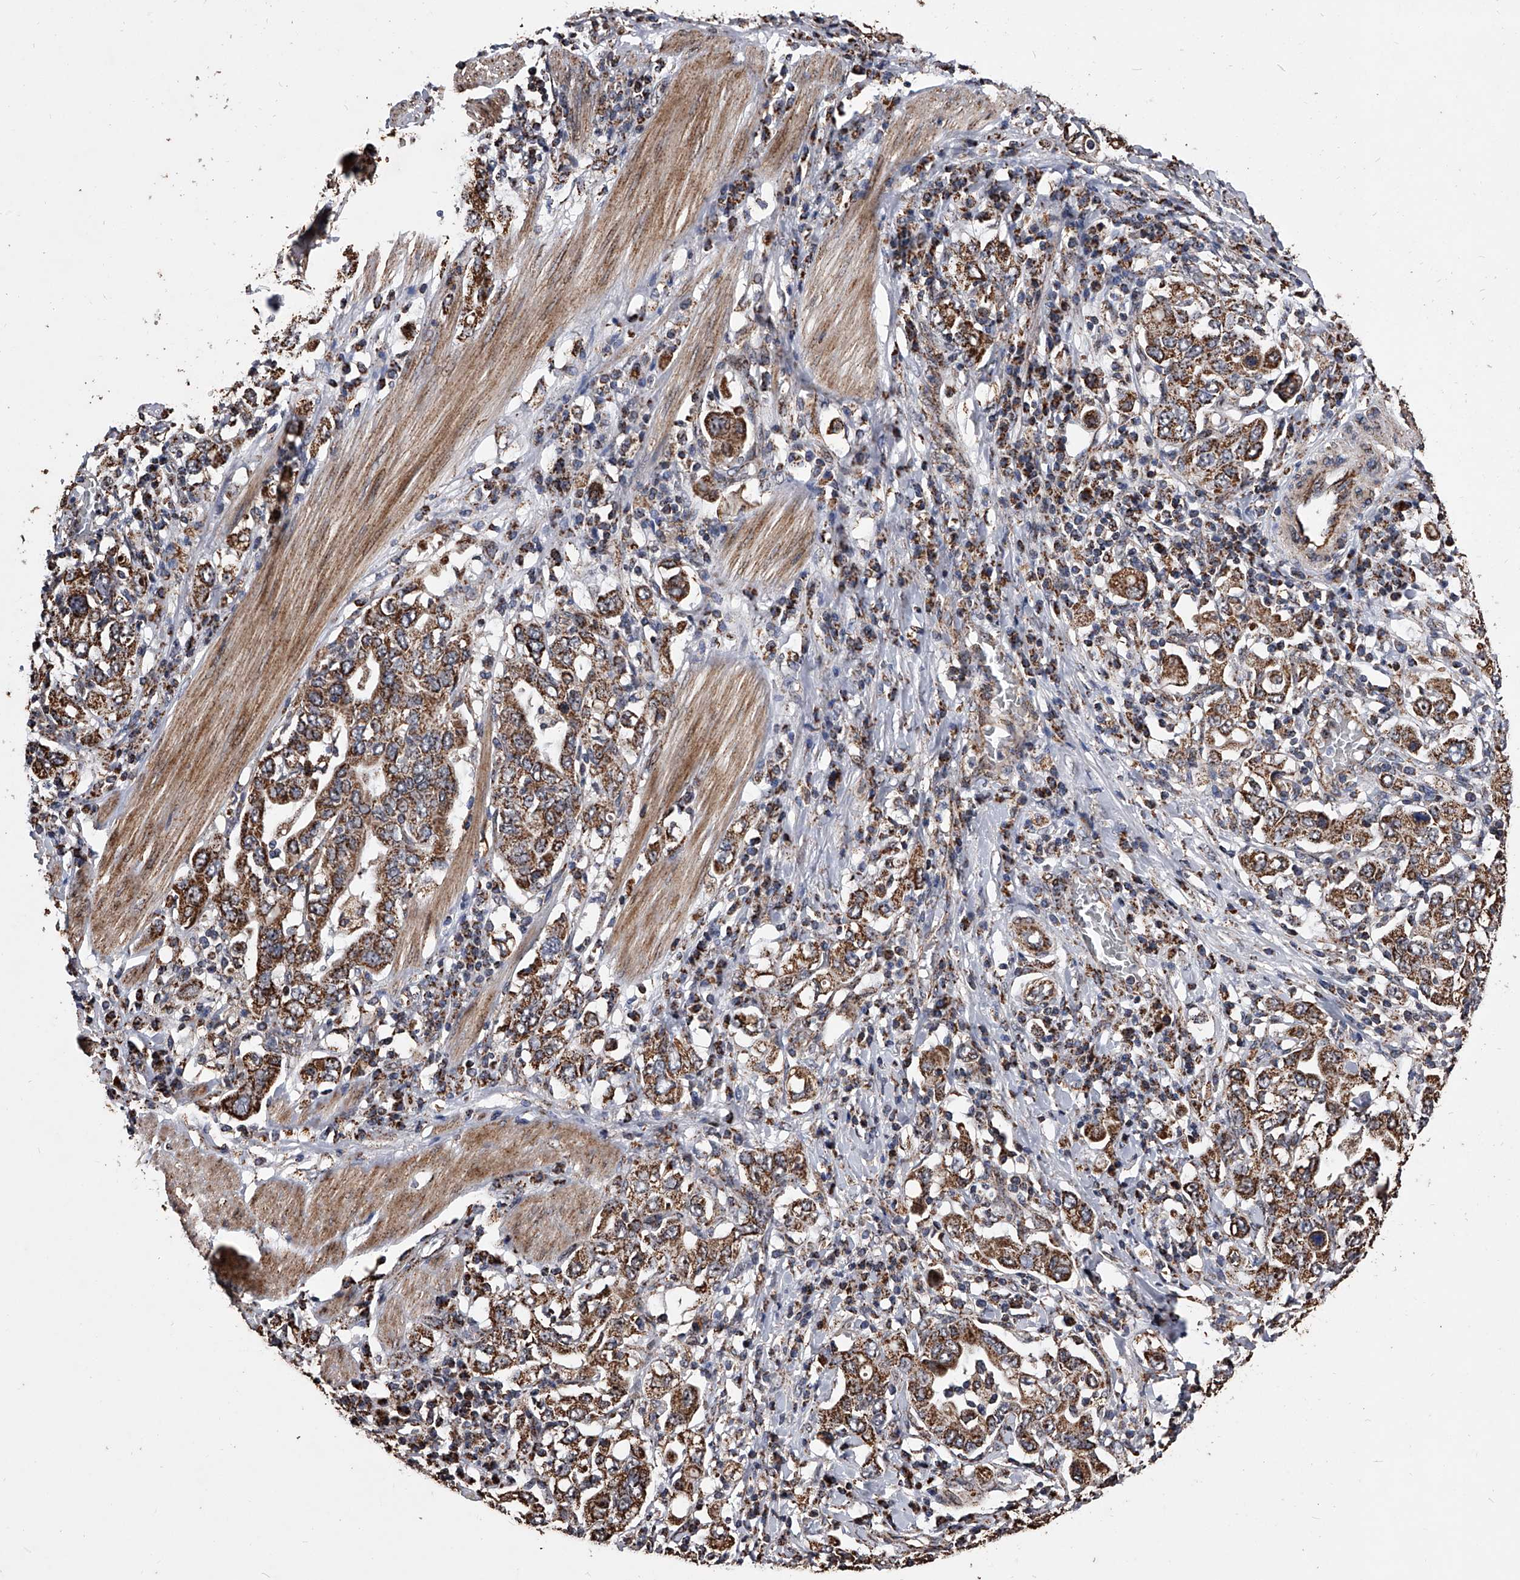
{"staining": {"intensity": "strong", "quantity": ">75%", "location": "cytoplasmic/membranous"}, "tissue": "stomach cancer", "cell_type": "Tumor cells", "image_type": "cancer", "snomed": [{"axis": "morphology", "description": "Adenocarcinoma, NOS"}, {"axis": "topography", "description": "Stomach, upper"}], "caption": "This is a photomicrograph of IHC staining of stomach adenocarcinoma, which shows strong expression in the cytoplasmic/membranous of tumor cells.", "gene": "SMPDL3A", "patient": {"sex": "male", "age": 62}}